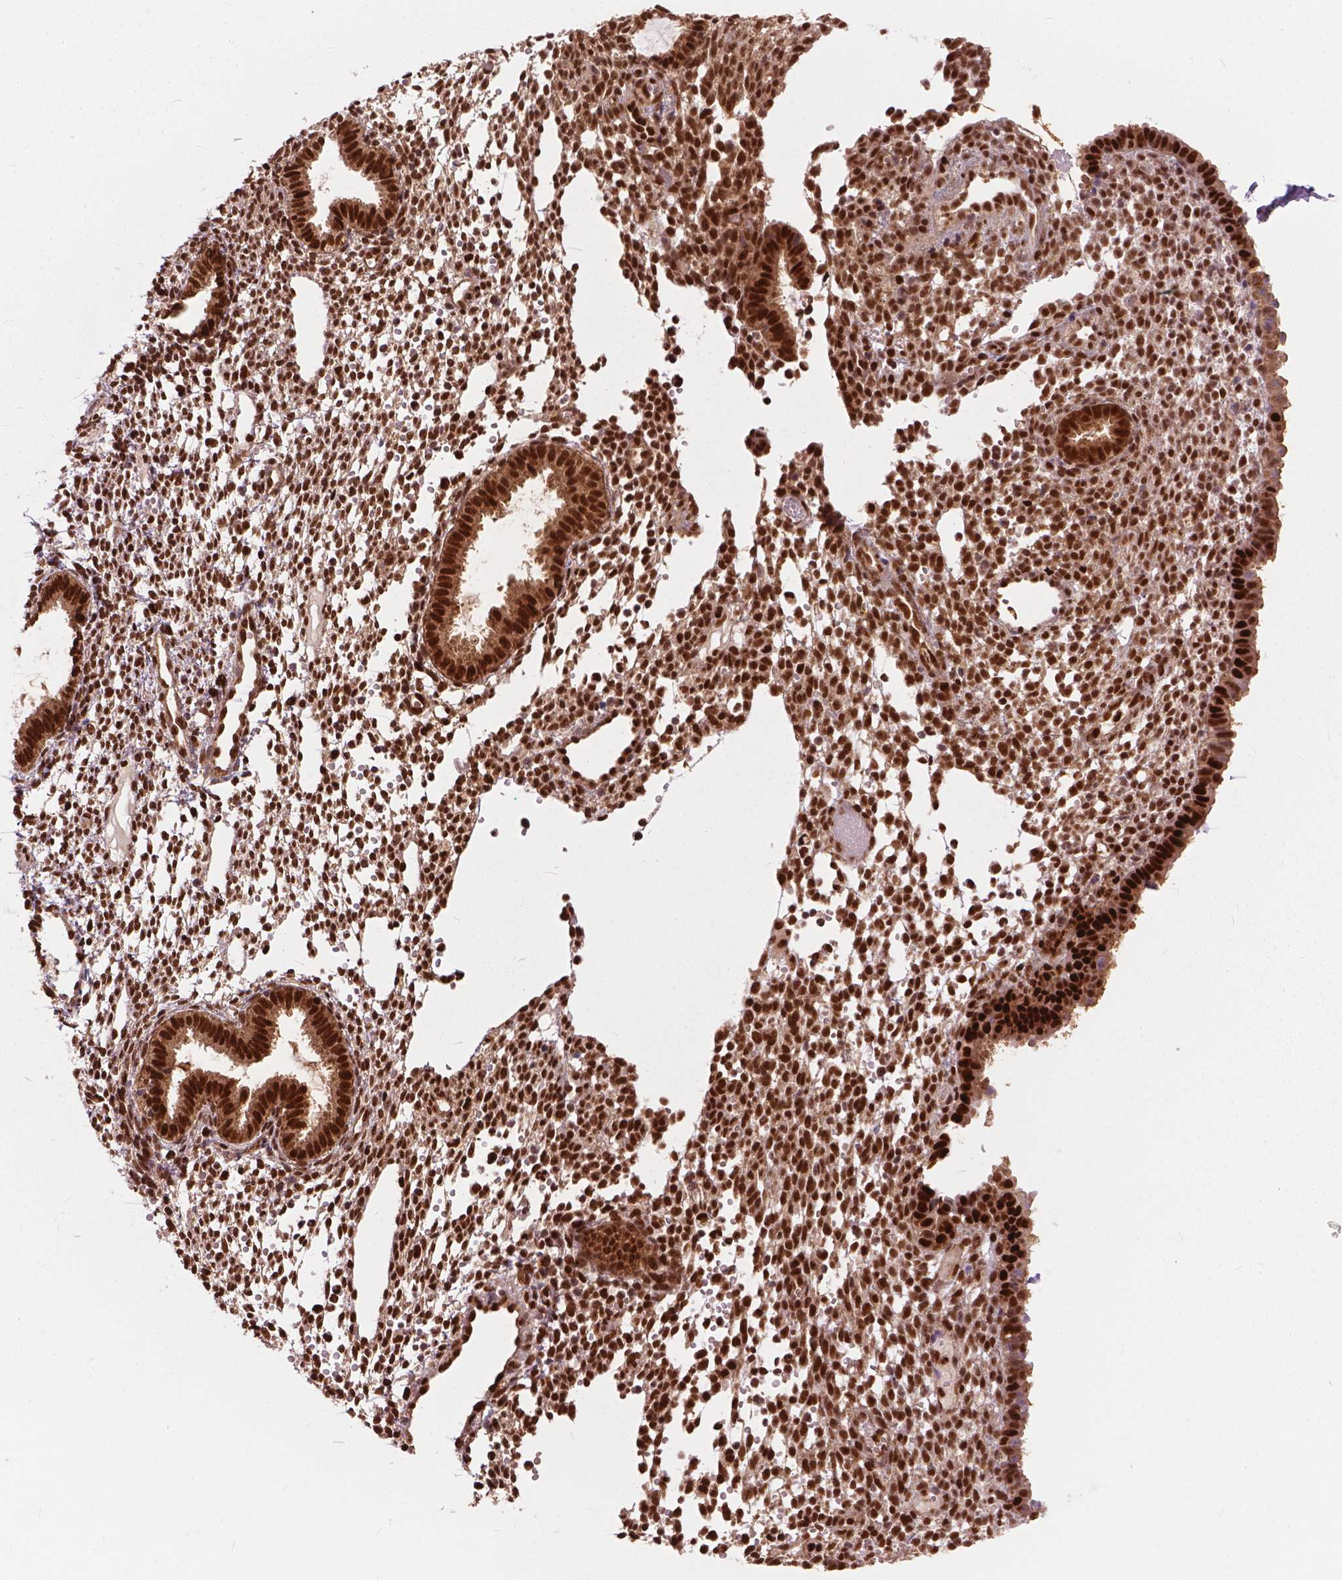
{"staining": {"intensity": "strong", "quantity": ">75%", "location": "nuclear"}, "tissue": "endometrium", "cell_type": "Cells in endometrial stroma", "image_type": "normal", "snomed": [{"axis": "morphology", "description": "Normal tissue, NOS"}, {"axis": "topography", "description": "Endometrium"}], "caption": "Endometrium stained for a protein (brown) demonstrates strong nuclear positive expression in about >75% of cells in endometrial stroma.", "gene": "ANP32A", "patient": {"sex": "female", "age": 36}}